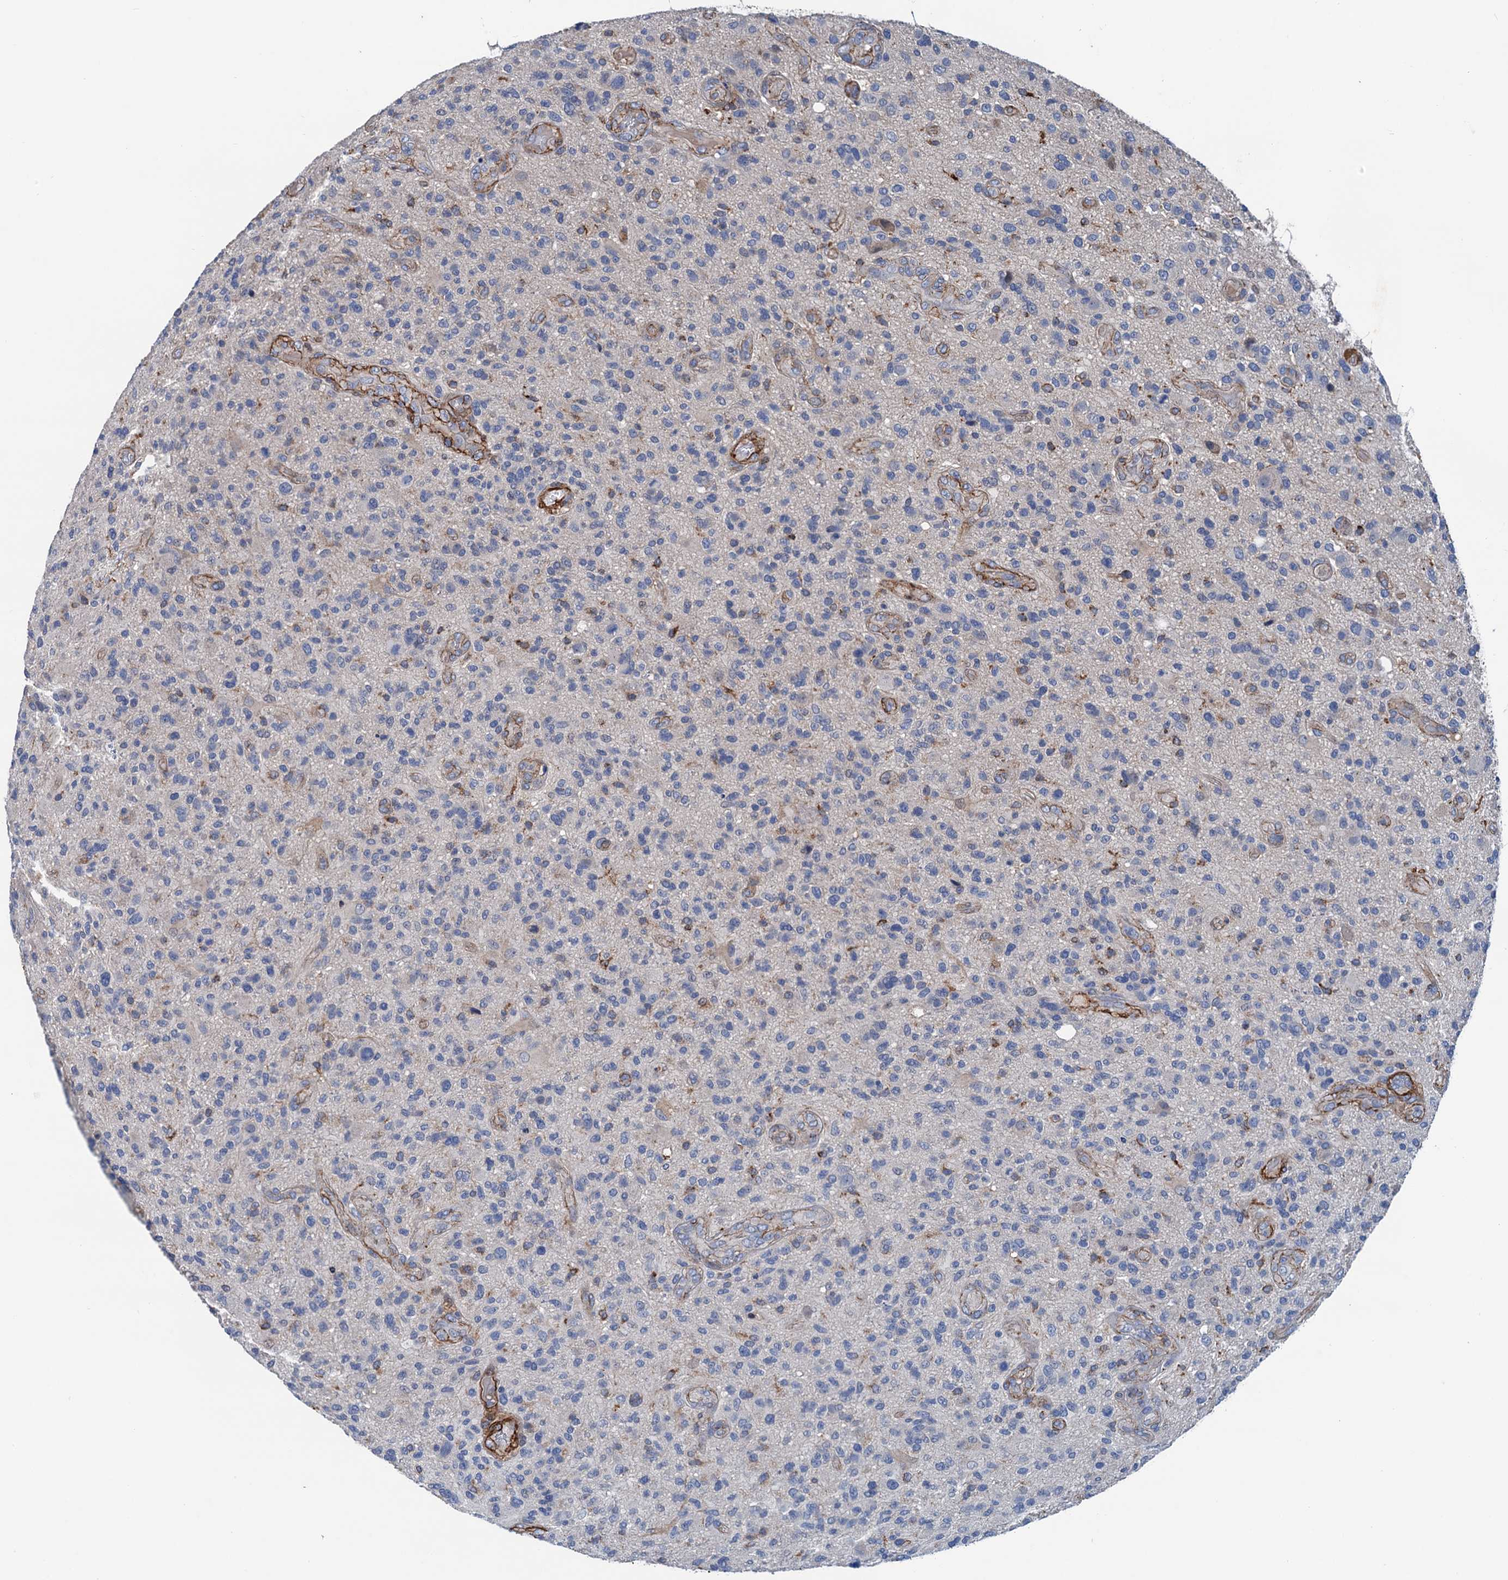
{"staining": {"intensity": "moderate", "quantity": "<25%", "location": "cytoplasmic/membranous"}, "tissue": "glioma", "cell_type": "Tumor cells", "image_type": "cancer", "snomed": [{"axis": "morphology", "description": "Glioma, malignant, High grade"}, {"axis": "topography", "description": "Brain"}], "caption": "Immunohistochemical staining of glioma shows moderate cytoplasmic/membranous protein expression in approximately <25% of tumor cells. (Brightfield microscopy of DAB IHC at high magnification).", "gene": "CSTPP1", "patient": {"sex": "male", "age": 47}}